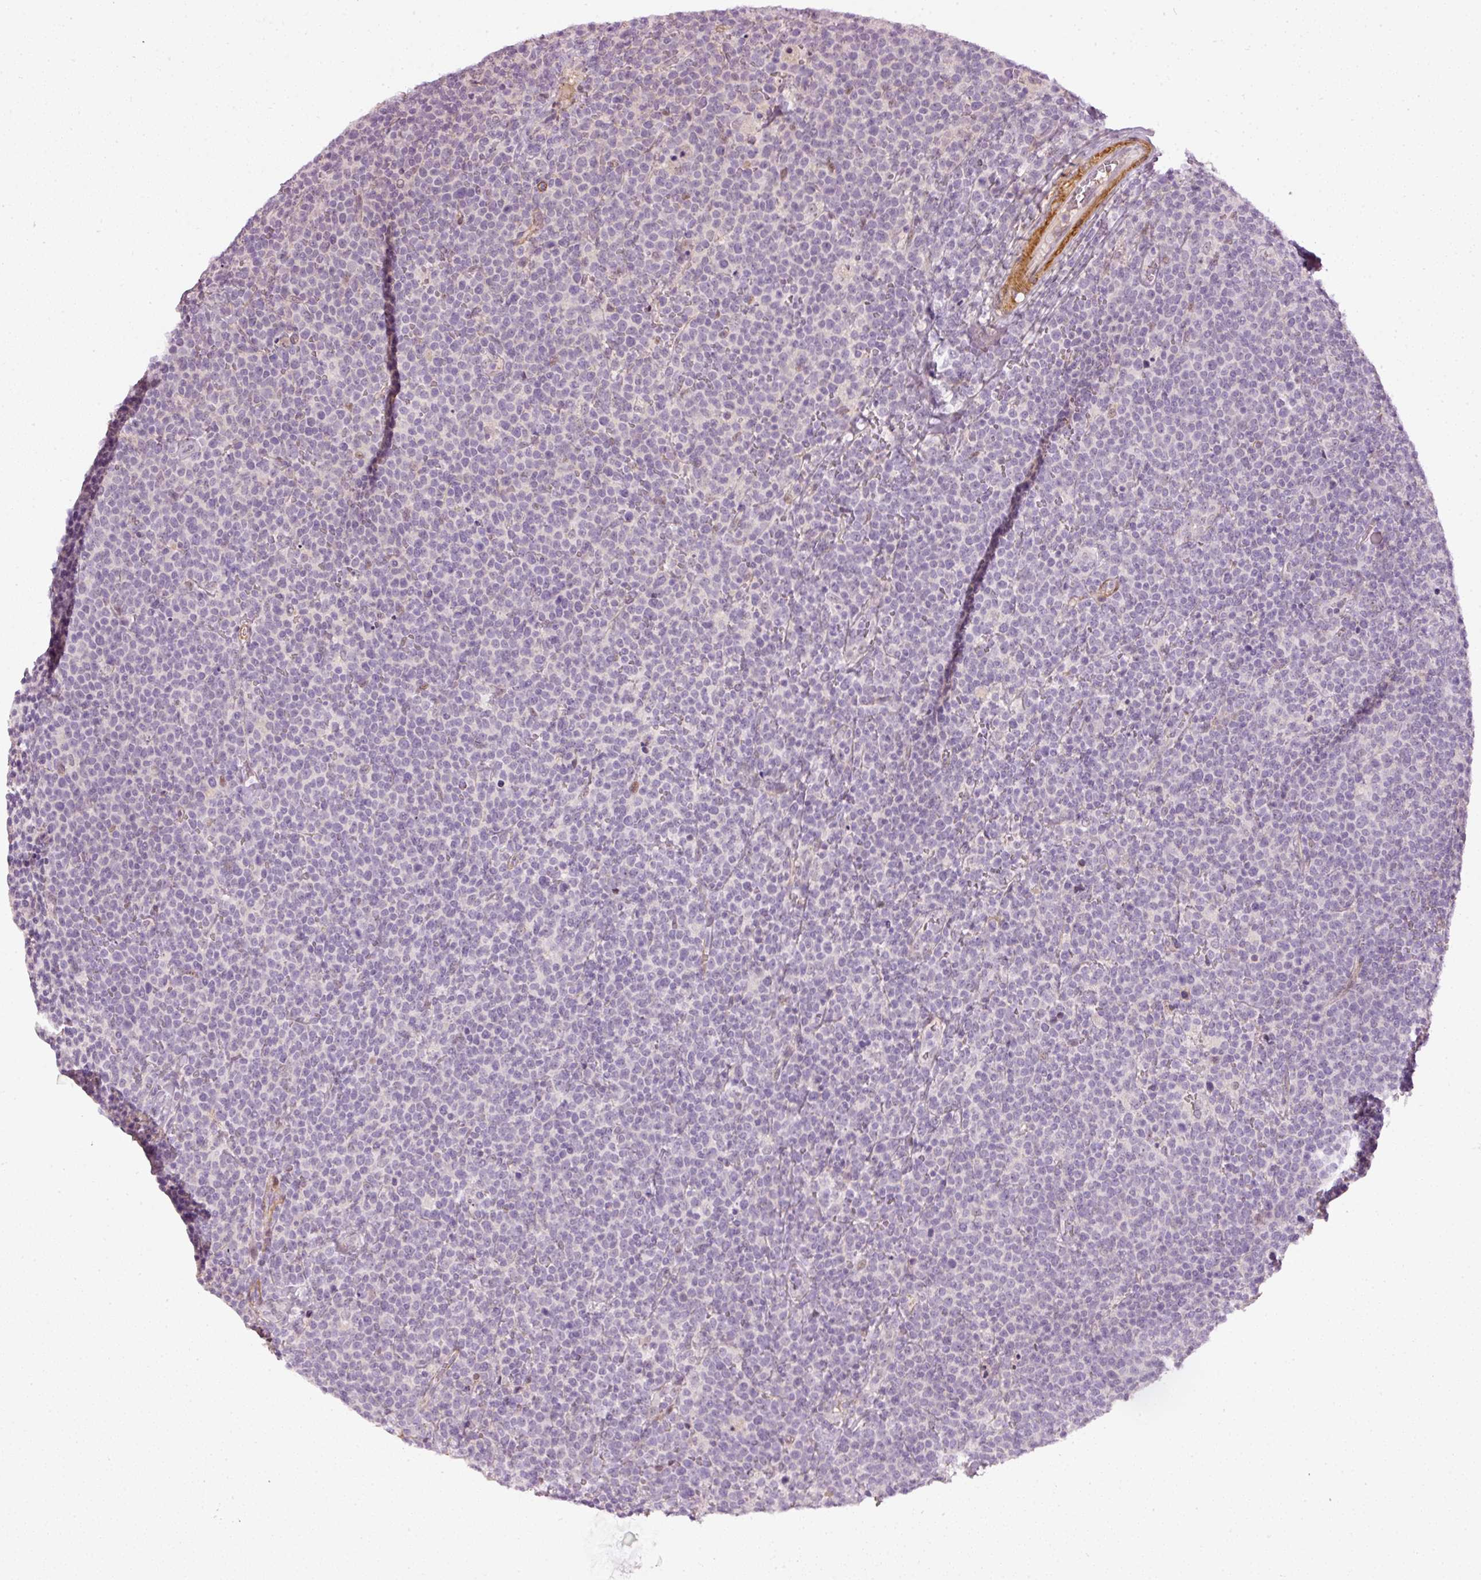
{"staining": {"intensity": "negative", "quantity": "none", "location": "none"}, "tissue": "lymphoma", "cell_type": "Tumor cells", "image_type": "cancer", "snomed": [{"axis": "morphology", "description": "Malignant lymphoma, non-Hodgkin's type, High grade"}, {"axis": "topography", "description": "Lymph node"}], "caption": "This is an IHC photomicrograph of human lymphoma. There is no expression in tumor cells.", "gene": "TOGARAM1", "patient": {"sex": "male", "age": 61}}